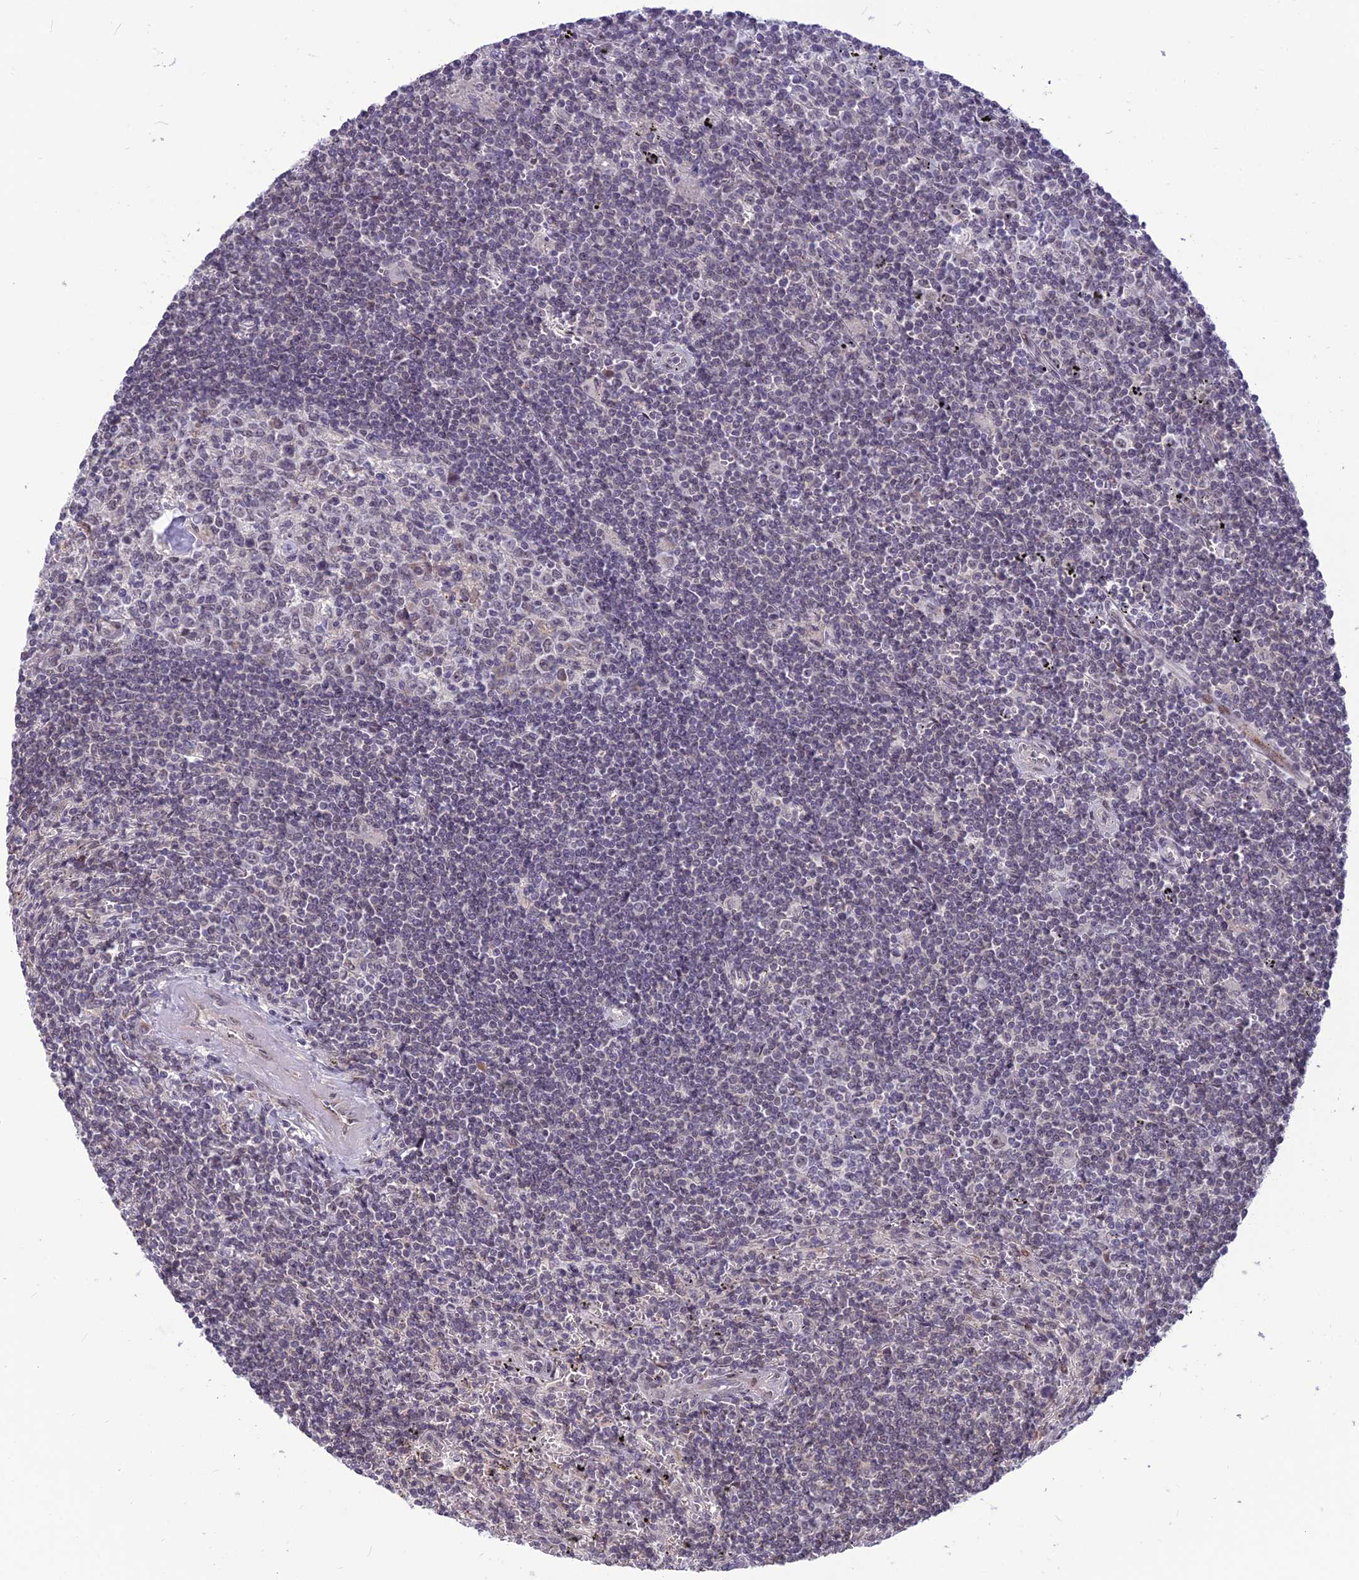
{"staining": {"intensity": "negative", "quantity": "none", "location": "none"}, "tissue": "lymphoma", "cell_type": "Tumor cells", "image_type": "cancer", "snomed": [{"axis": "morphology", "description": "Malignant lymphoma, non-Hodgkin's type, Low grade"}, {"axis": "topography", "description": "Spleen"}], "caption": "Immunohistochemistry (IHC) micrograph of neoplastic tissue: human lymphoma stained with DAB exhibits no significant protein staining in tumor cells. (Brightfield microscopy of DAB immunohistochemistry (IHC) at high magnification).", "gene": "FBRS", "patient": {"sex": "male", "age": 76}}